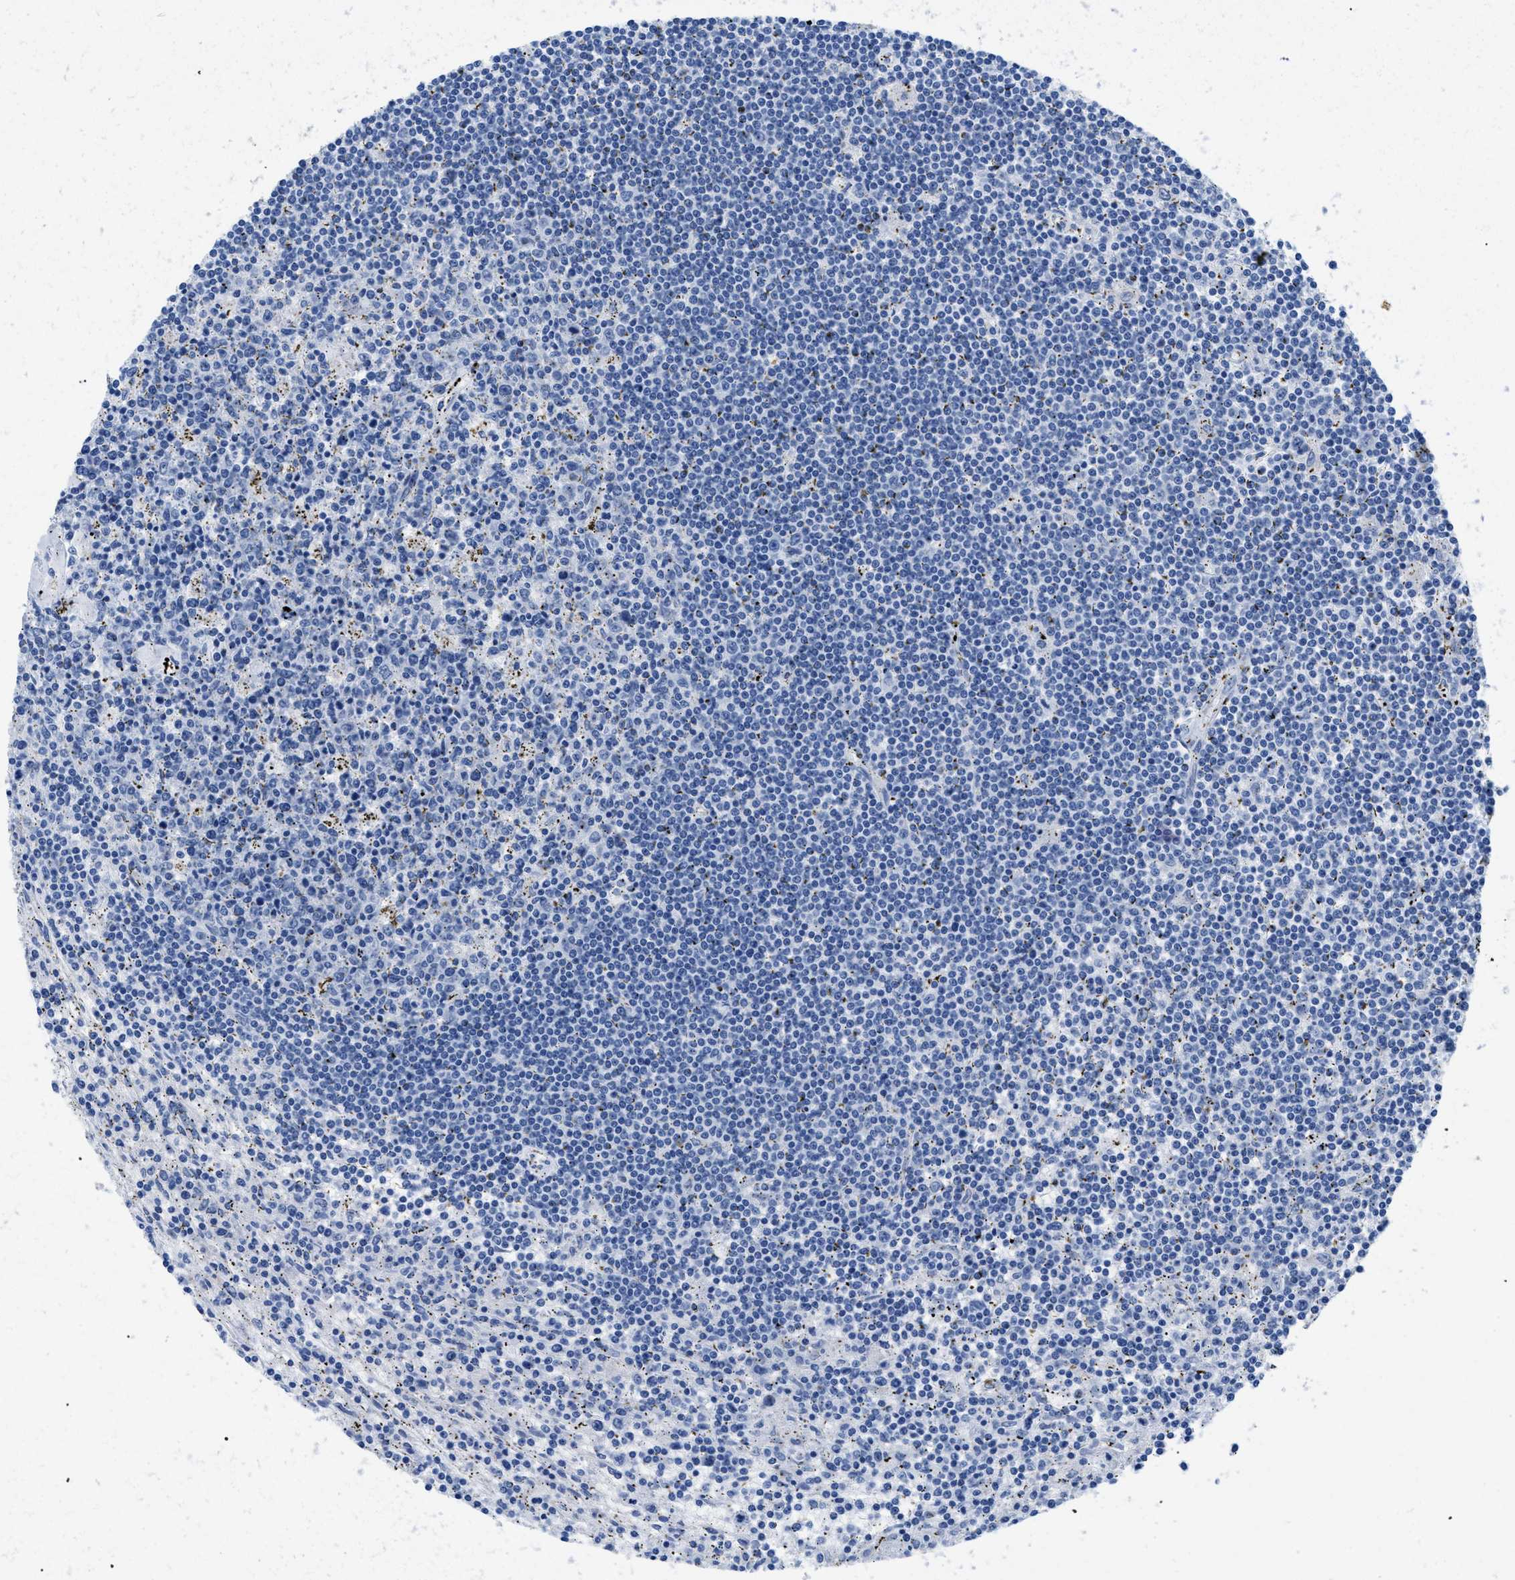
{"staining": {"intensity": "negative", "quantity": "none", "location": "none"}, "tissue": "lymphoma", "cell_type": "Tumor cells", "image_type": "cancer", "snomed": [{"axis": "morphology", "description": "Malignant lymphoma, non-Hodgkin's type, Low grade"}, {"axis": "topography", "description": "Spleen"}], "caption": "A high-resolution image shows immunohistochemistry (IHC) staining of lymphoma, which exhibits no significant staining in tumor cells.", "gene": "APOBEC2", "patient": {"sex": "male", "age": 76}}